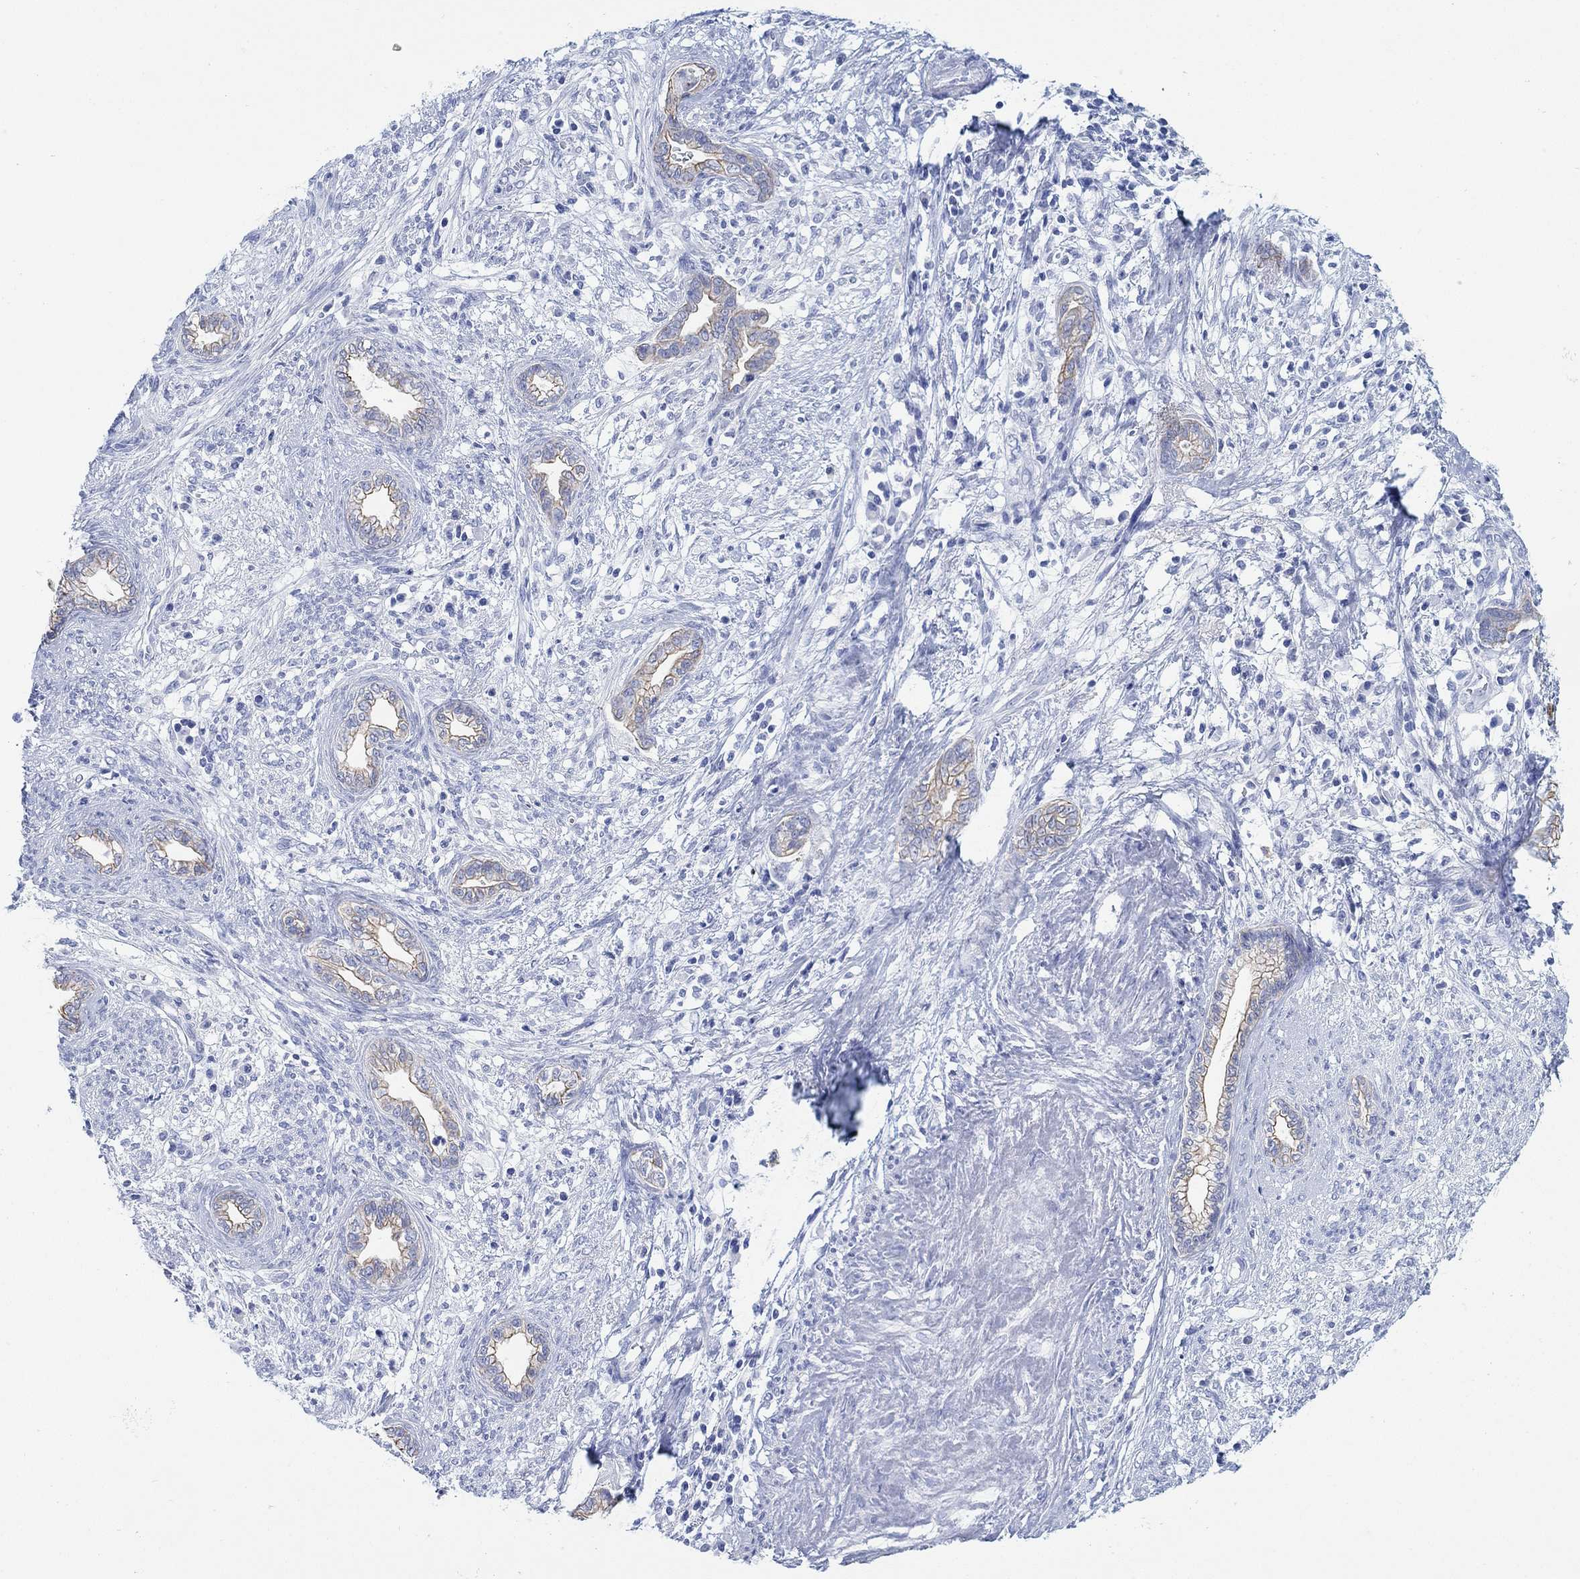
{"staining": {"intensity": "moderate", "quantity": "<25%", "location": "cytoplasmic/membranous"}, "tissue": "cervical cancer", "cell_type": "Tumor cells", "image_type": "cancer", "snomed": [{"axis": "morphology", "description": "Adenocarcinoma, NOS"}, {"axis": "topography", "description": "Cervix"}], "caption": "A brown stain highlights moderate cytoplasmic/membranous positivity of a protein in human adenocarcinoma (cervical) tumor cells.", "gene": "AK8", "patient": {"sex": "female", "age": 62}}